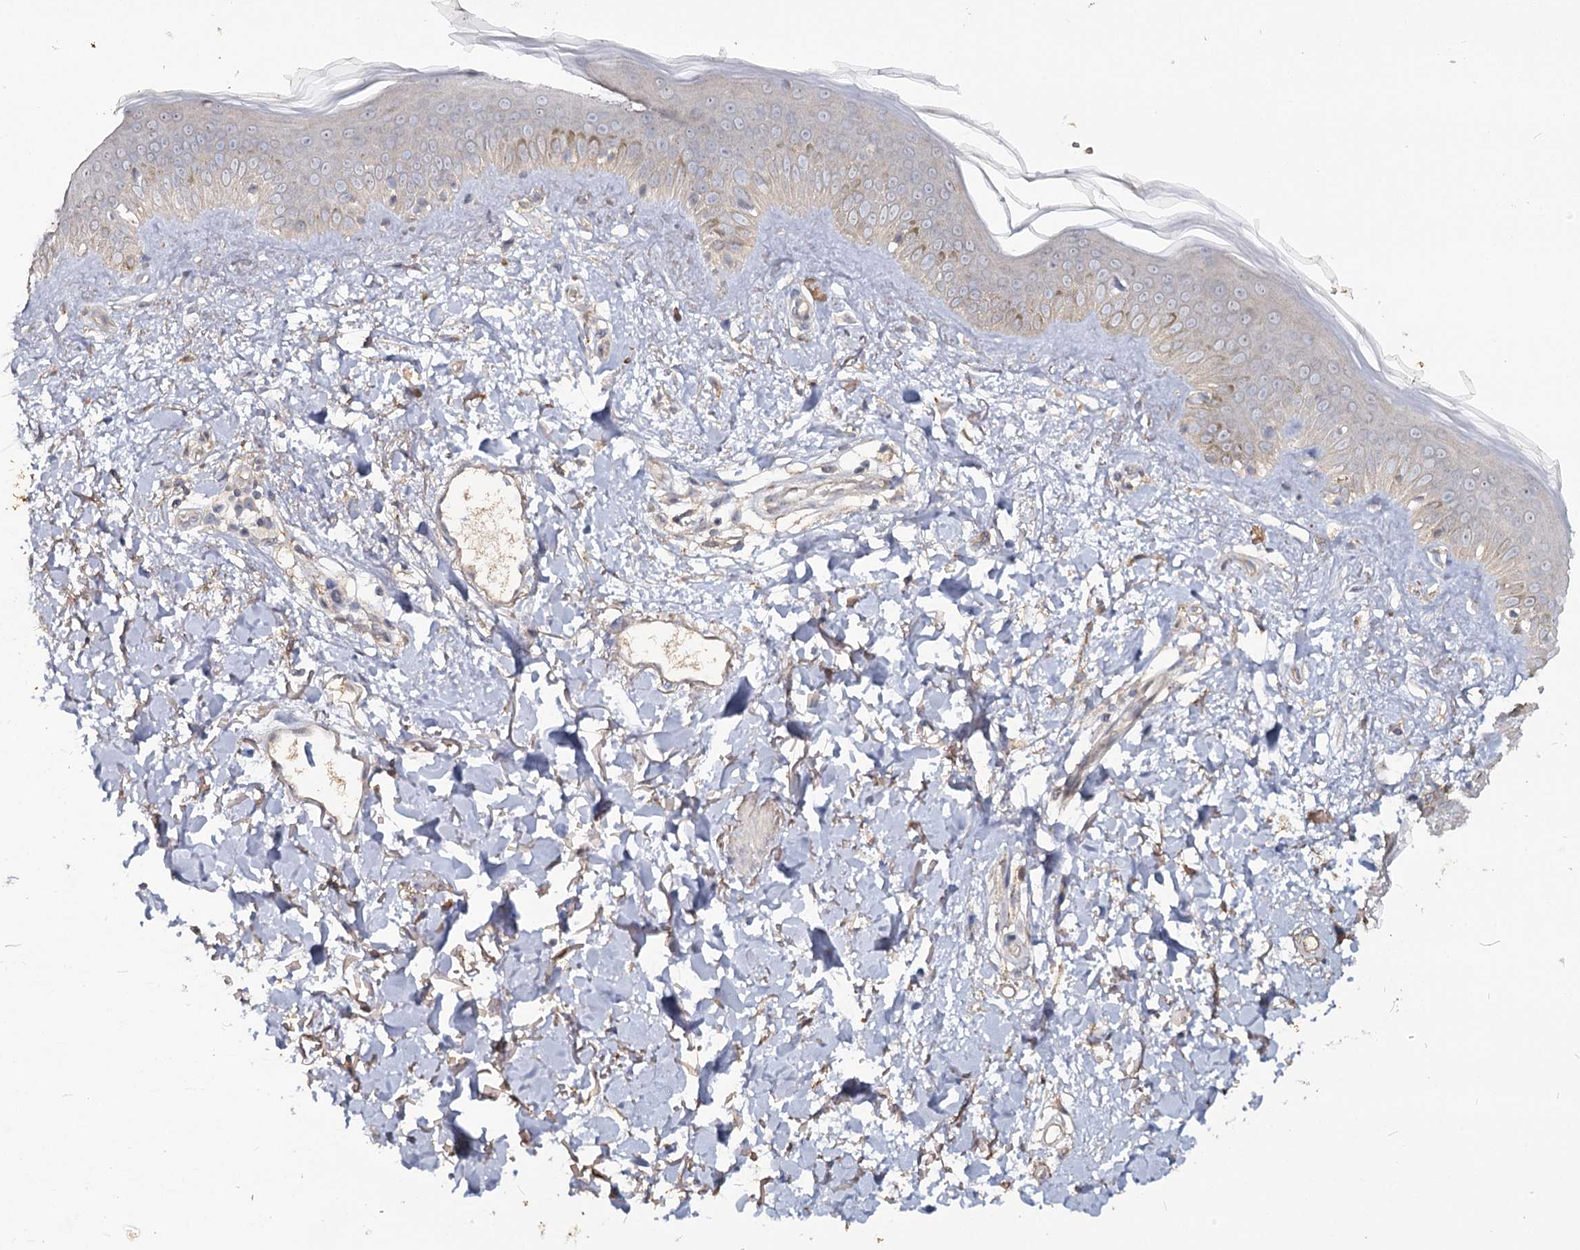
{"staining": {"intensity": "weak", "quantity": ">75%", "location": "cytoplasmic/membranous"}, "tissue": "skin", "cell_type": "Fibroblasts", "image_type": "normal", "snomed": [{"axis": "morphology", "description": "Normal tissue, NOS"}, {"axis": "topography", "description": "Skin"}], "caption": "An image of skin stained for a protein shows weak cytoplasmic/membranous brown staining in fibroblasts. (brown staining indicates protein expression, while blue staining denotes nuclei).", "gene": "ANGPTL5", "patient": {"sex": "female", "age": 58}}